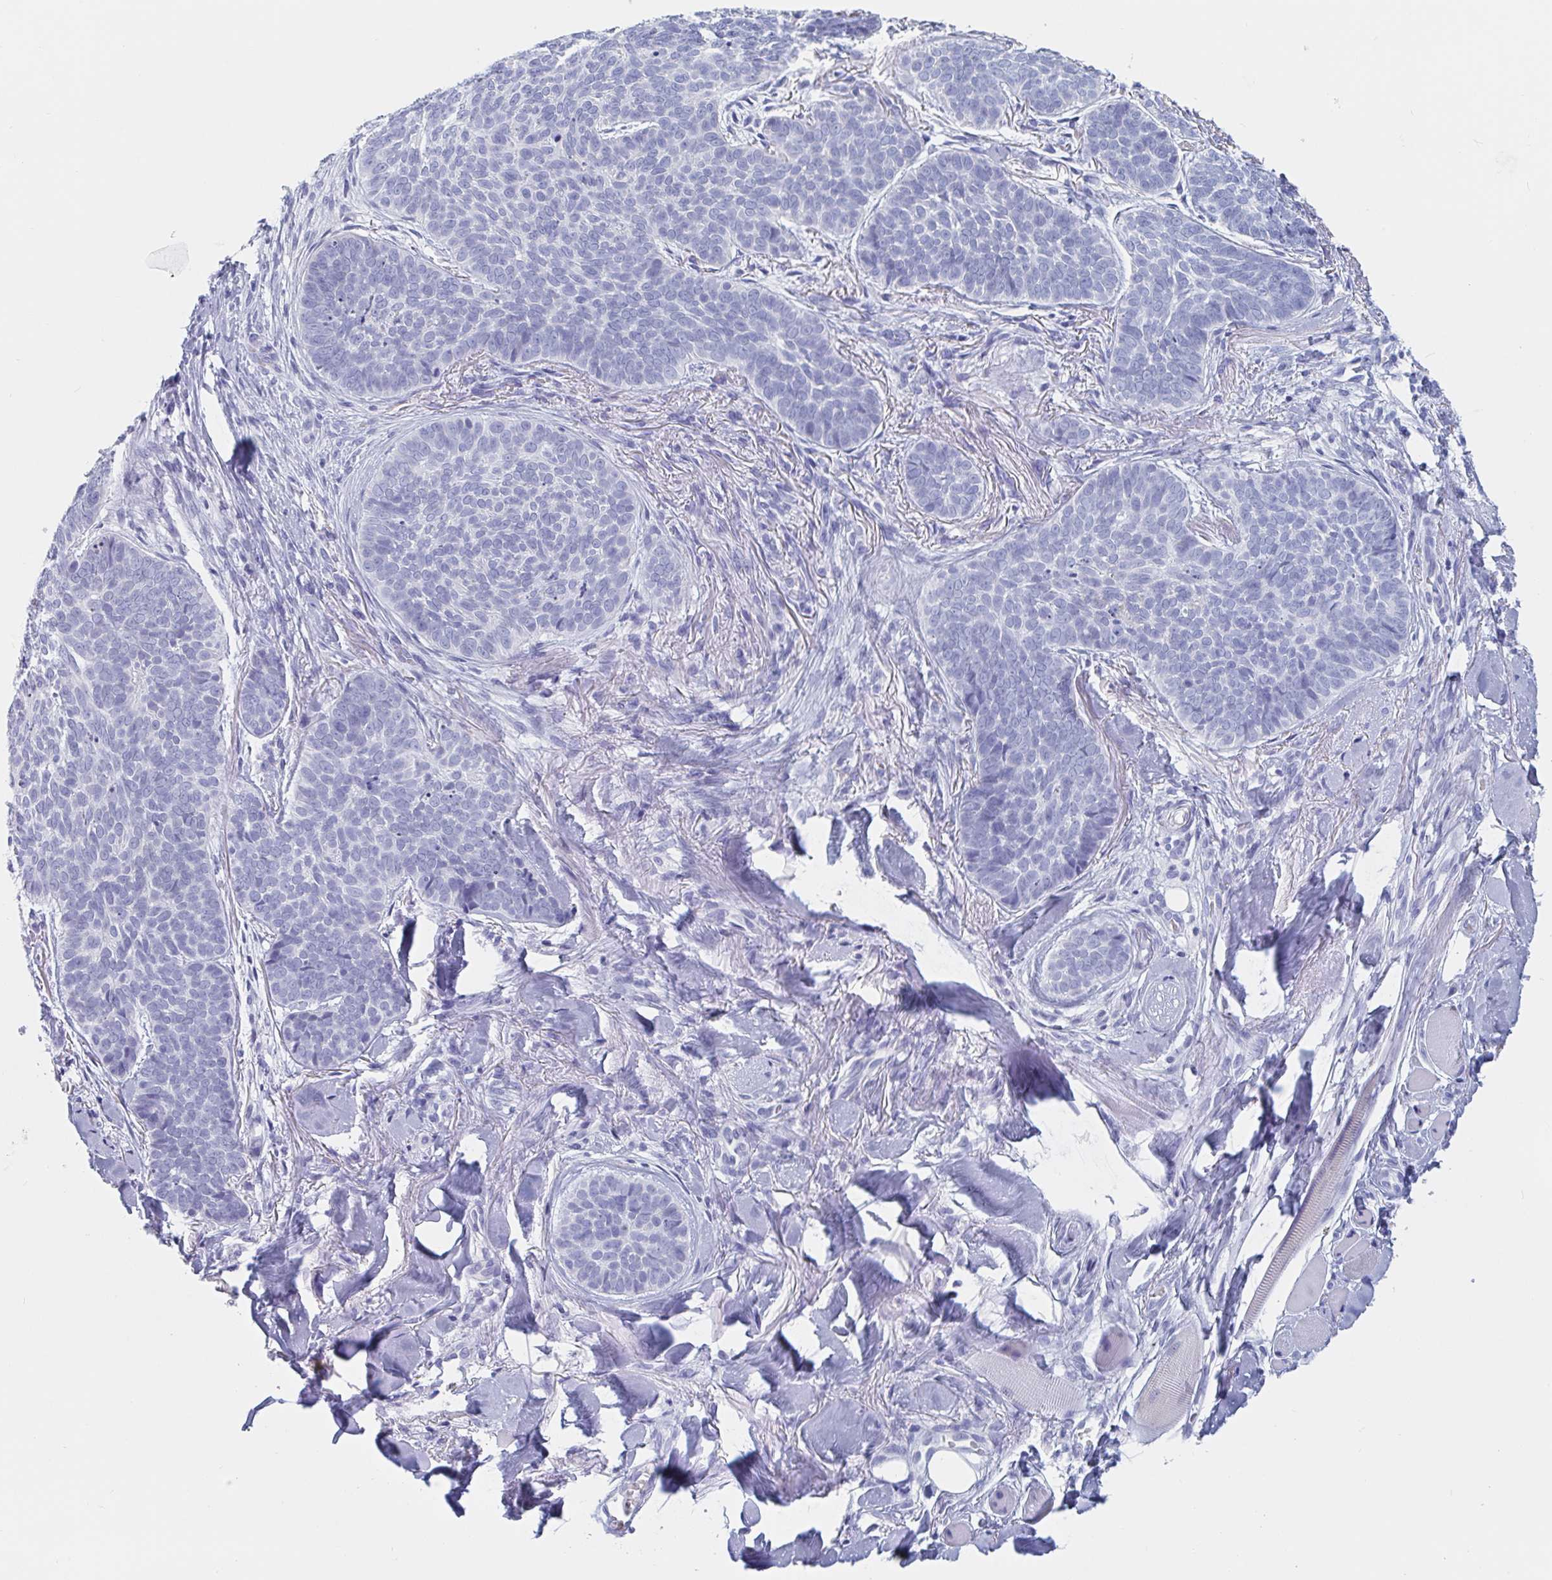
{"staining": {"intensity": "negative", "quantity": "none", "location": "none"}, "tissue": "skin cancer", "cell_type": "Tumor cells", "image_type": "cancer", "snomed": [{"axis": "morphology", "description": "Basal cell carcinoma"}, {"axis": "topography", "description": "Skin"}, {"axis": "topography", "description": "Skin of nose"}], "caption": "Skin cancer (basal cell carcinoma) was stained to show a protein in brown. There is no significant positivity in tumor cells. Nuclei are stained in blue.", "gene": "DPEP3", "patient": {"sex": "female", "age": 81}}